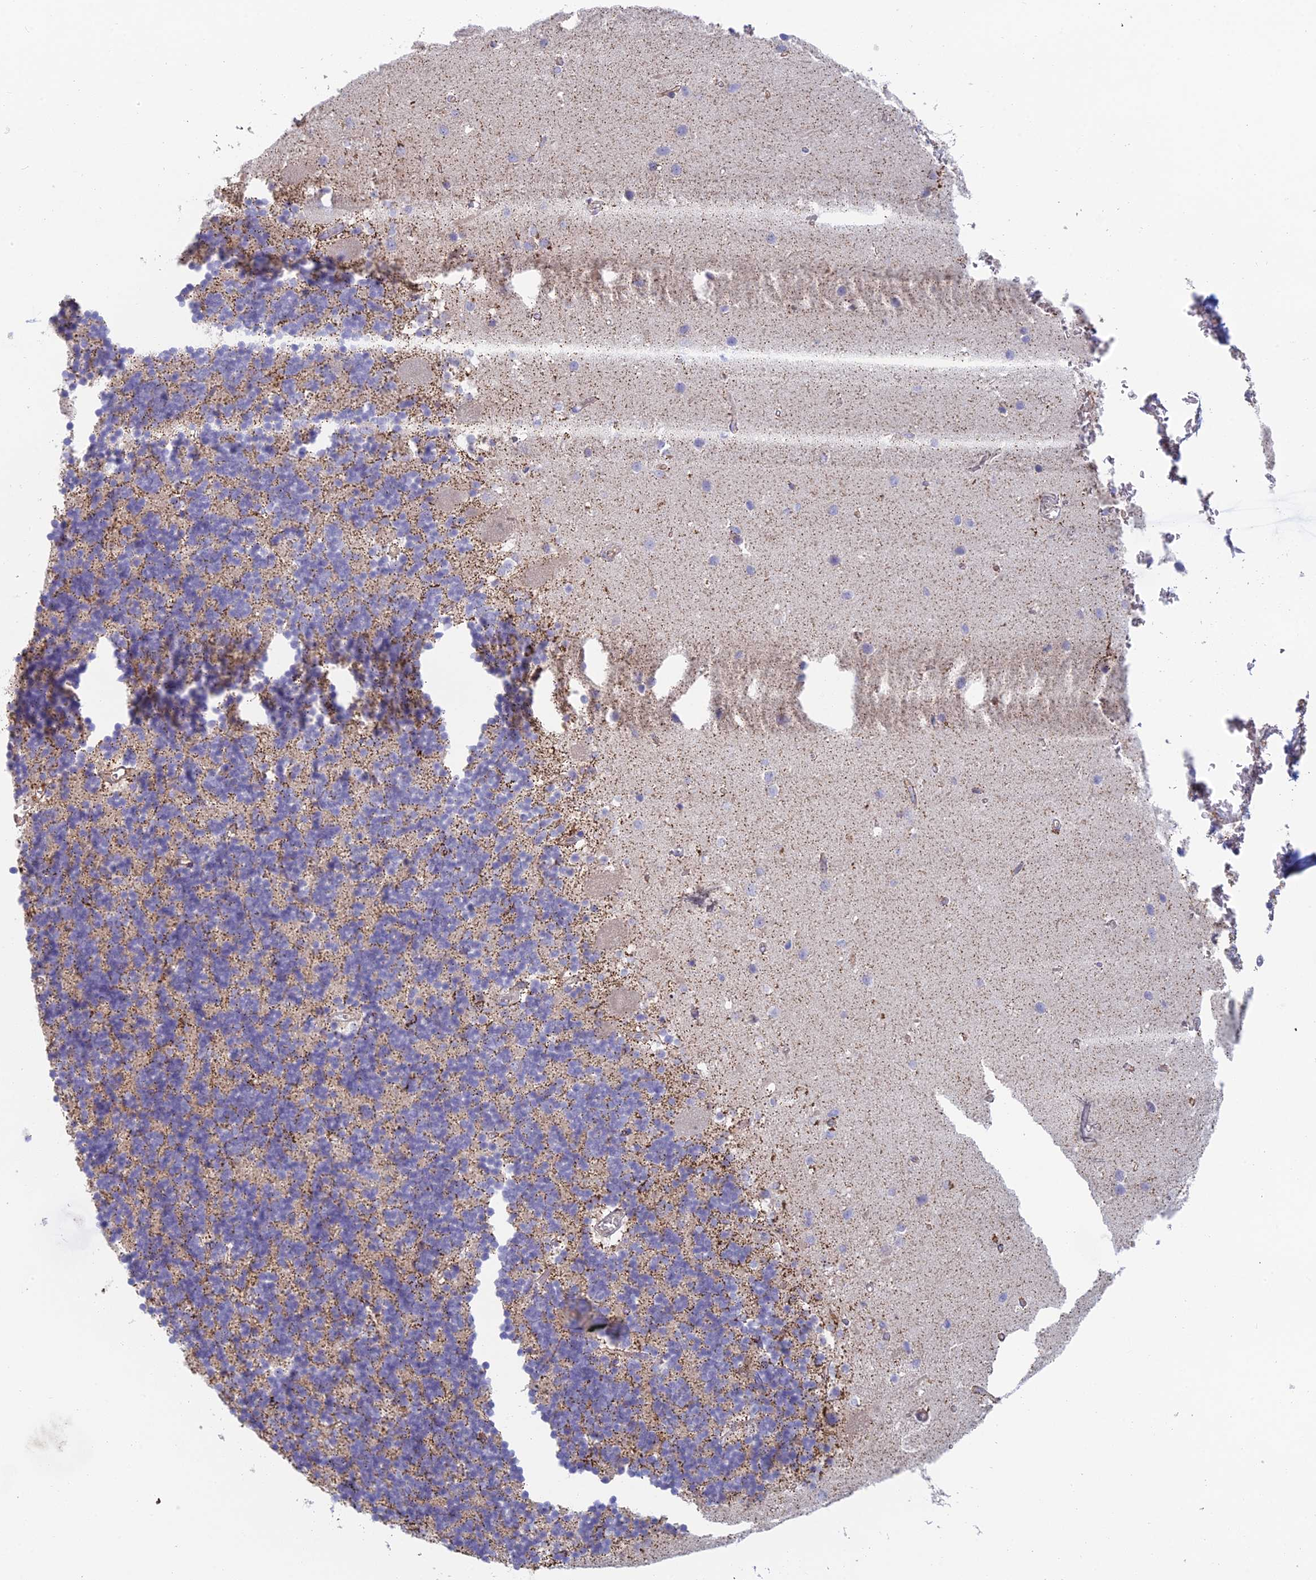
{"staining": {"intensity": "negative", "quantity": "none", "location": "none"}, "tissue": "cerebellum", "cell_type": "Cells in granular layer", "image_type": "normal", "snomed": [{"axis": "morphology", "description": "Normal tissue, NOS"}, {"axis": "topography", "description": "Cerebellum"}], "caption": "Cells in granular layer show no significant protein staining in normal cerebellum. (Brightfield microscopy of DAB IHC at high magnification).", "gene": "IFTAP", "patient": {"sex": "male", "age": 54}}